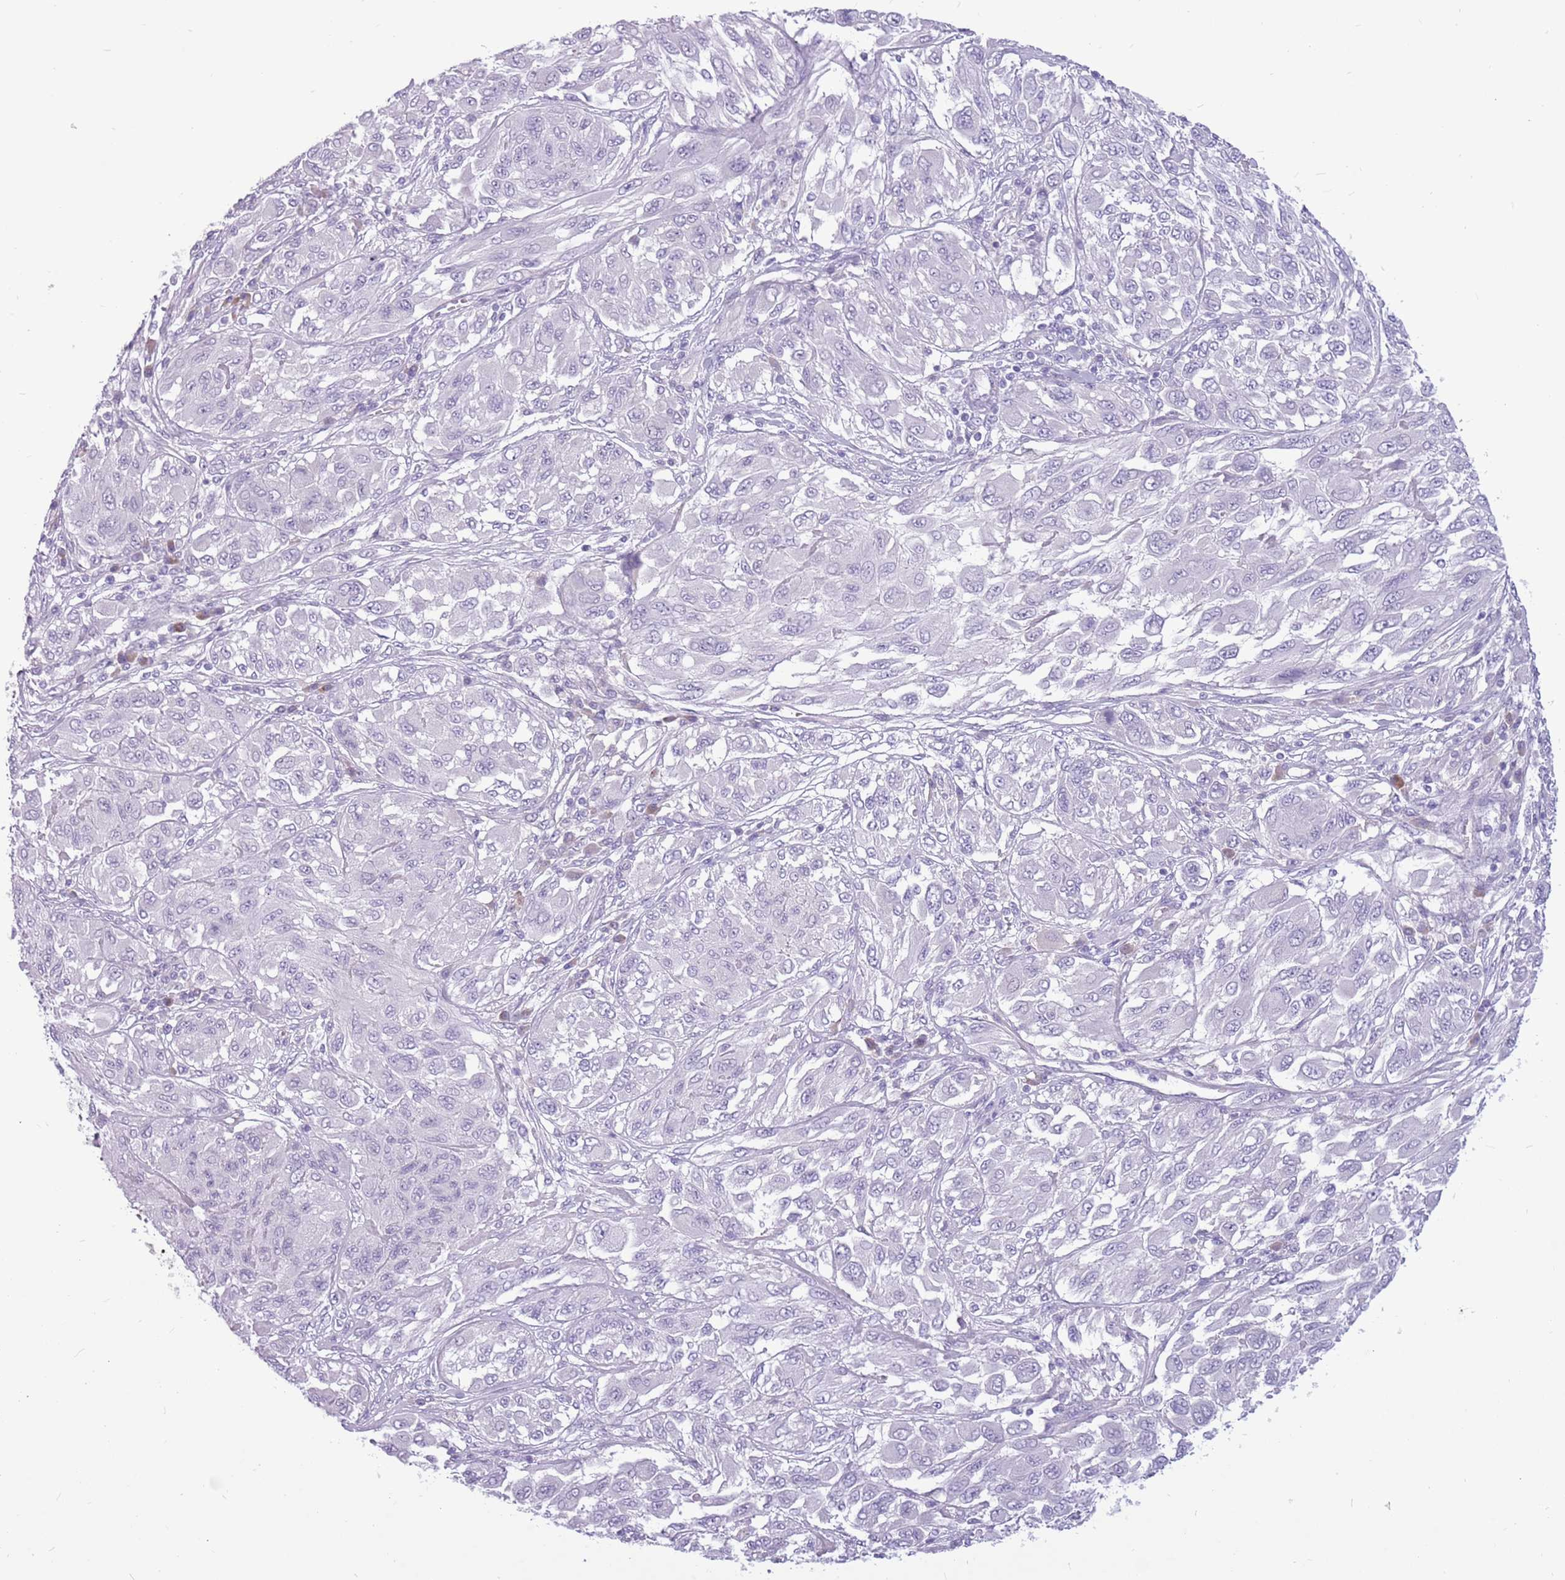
{"staining": {"intensity": "negative", "quantity": "none", "location": "none"}, "tissue": "melanoma", "cell_type": "Tumor cells", "image_type": "cancer", "snomed": [{"axis": "morphology", "description": "Malignant melanoma, NOS"}, {"axis": "topography", "description": "Skin"}], "caption": "This is an IHC image of human melanoma. There is no positivity in tumor cells.", "gene": "ZNF425", "patient": {"sex": "female", "age": 91}}